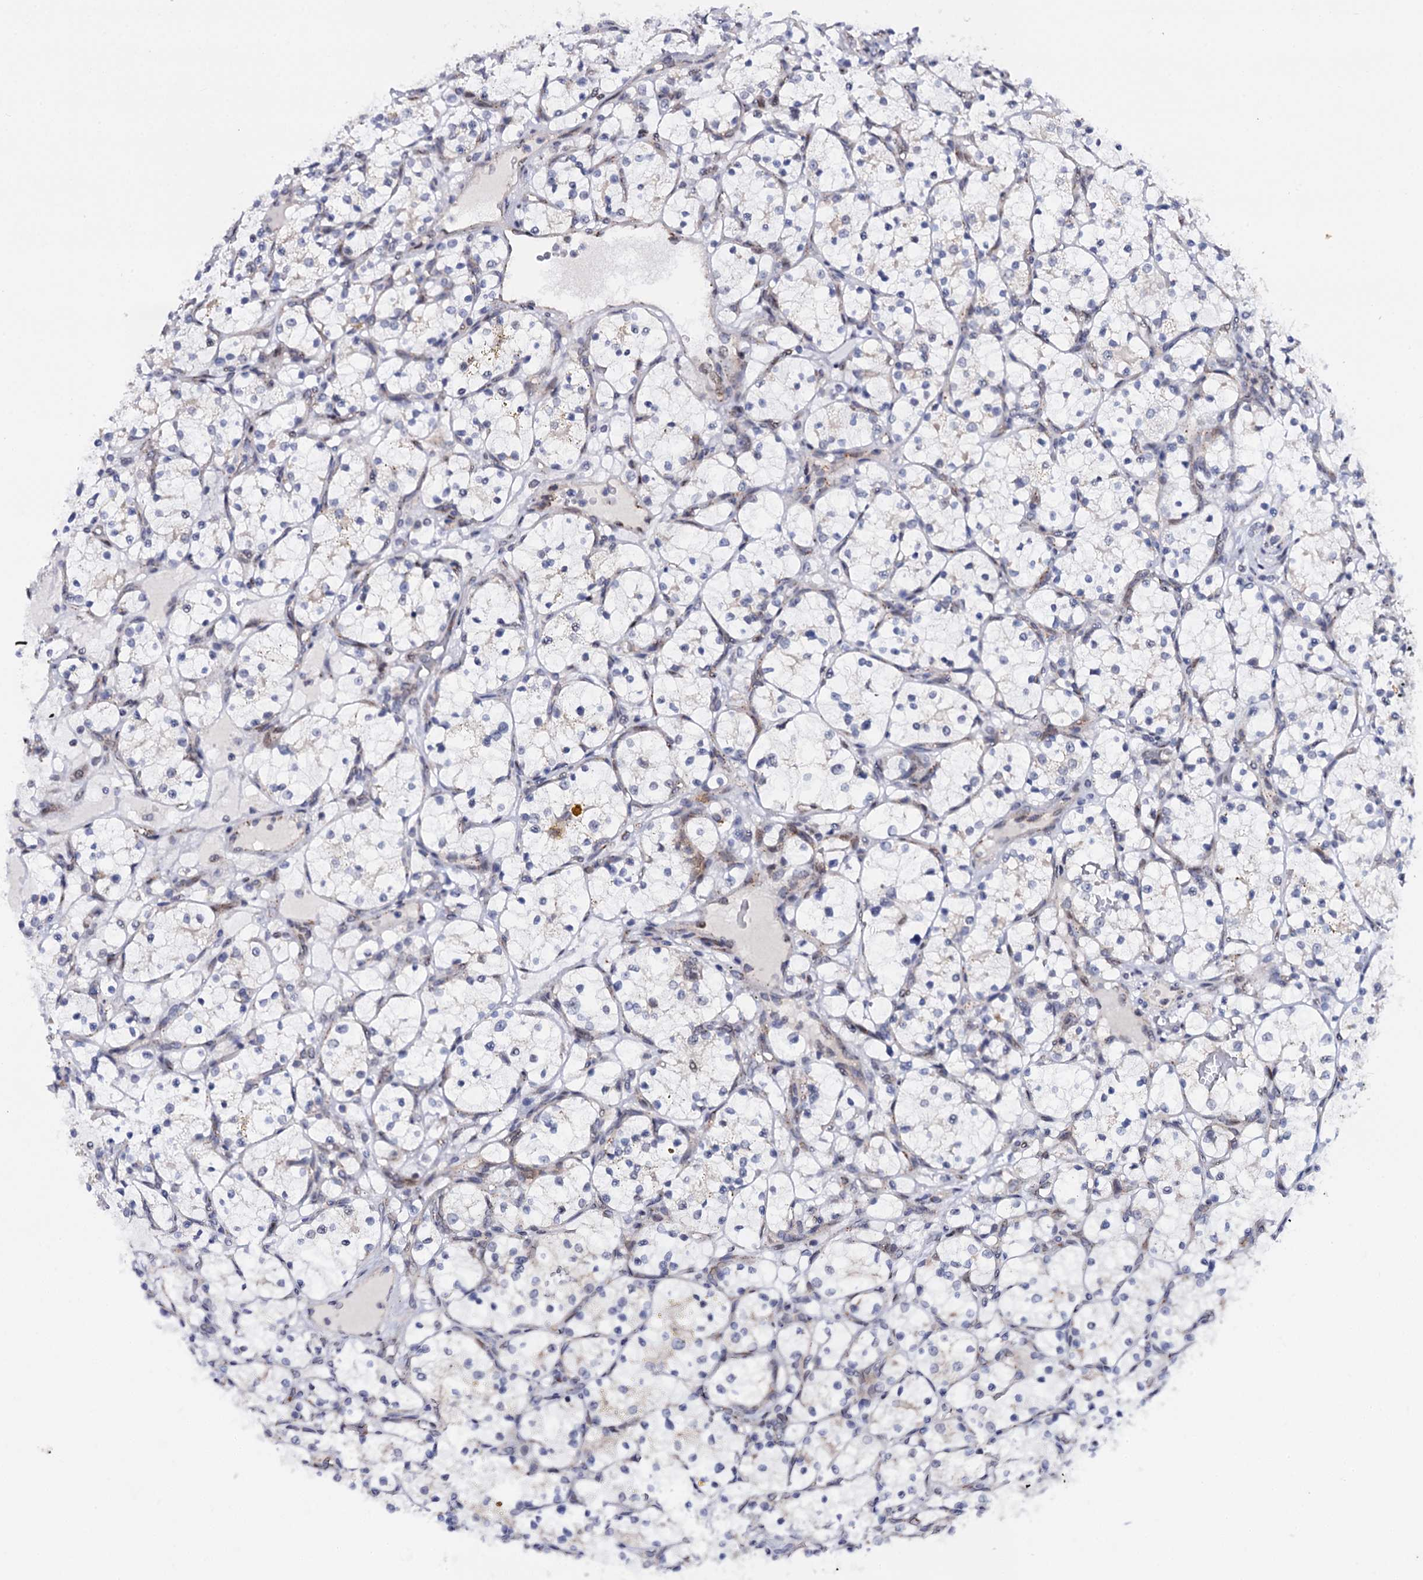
{"staining": {"intensity": "negative", "quantity": "none", "location": "none"}, "tissue": "renal cancer", "cell_type": "Tumor cells", "image_type": "cancer", "snomed": [{"axis": "morphology", "description": "Adenocarcinoma, NOS"}, {"axis": "topography", "description": "Kidney"}], "caption": "Image shows no significant protein expression in tumor cells of renal adenocarcinoma.", "gene": "THAP2", "patient": {"sex": "female", "age": 69}}